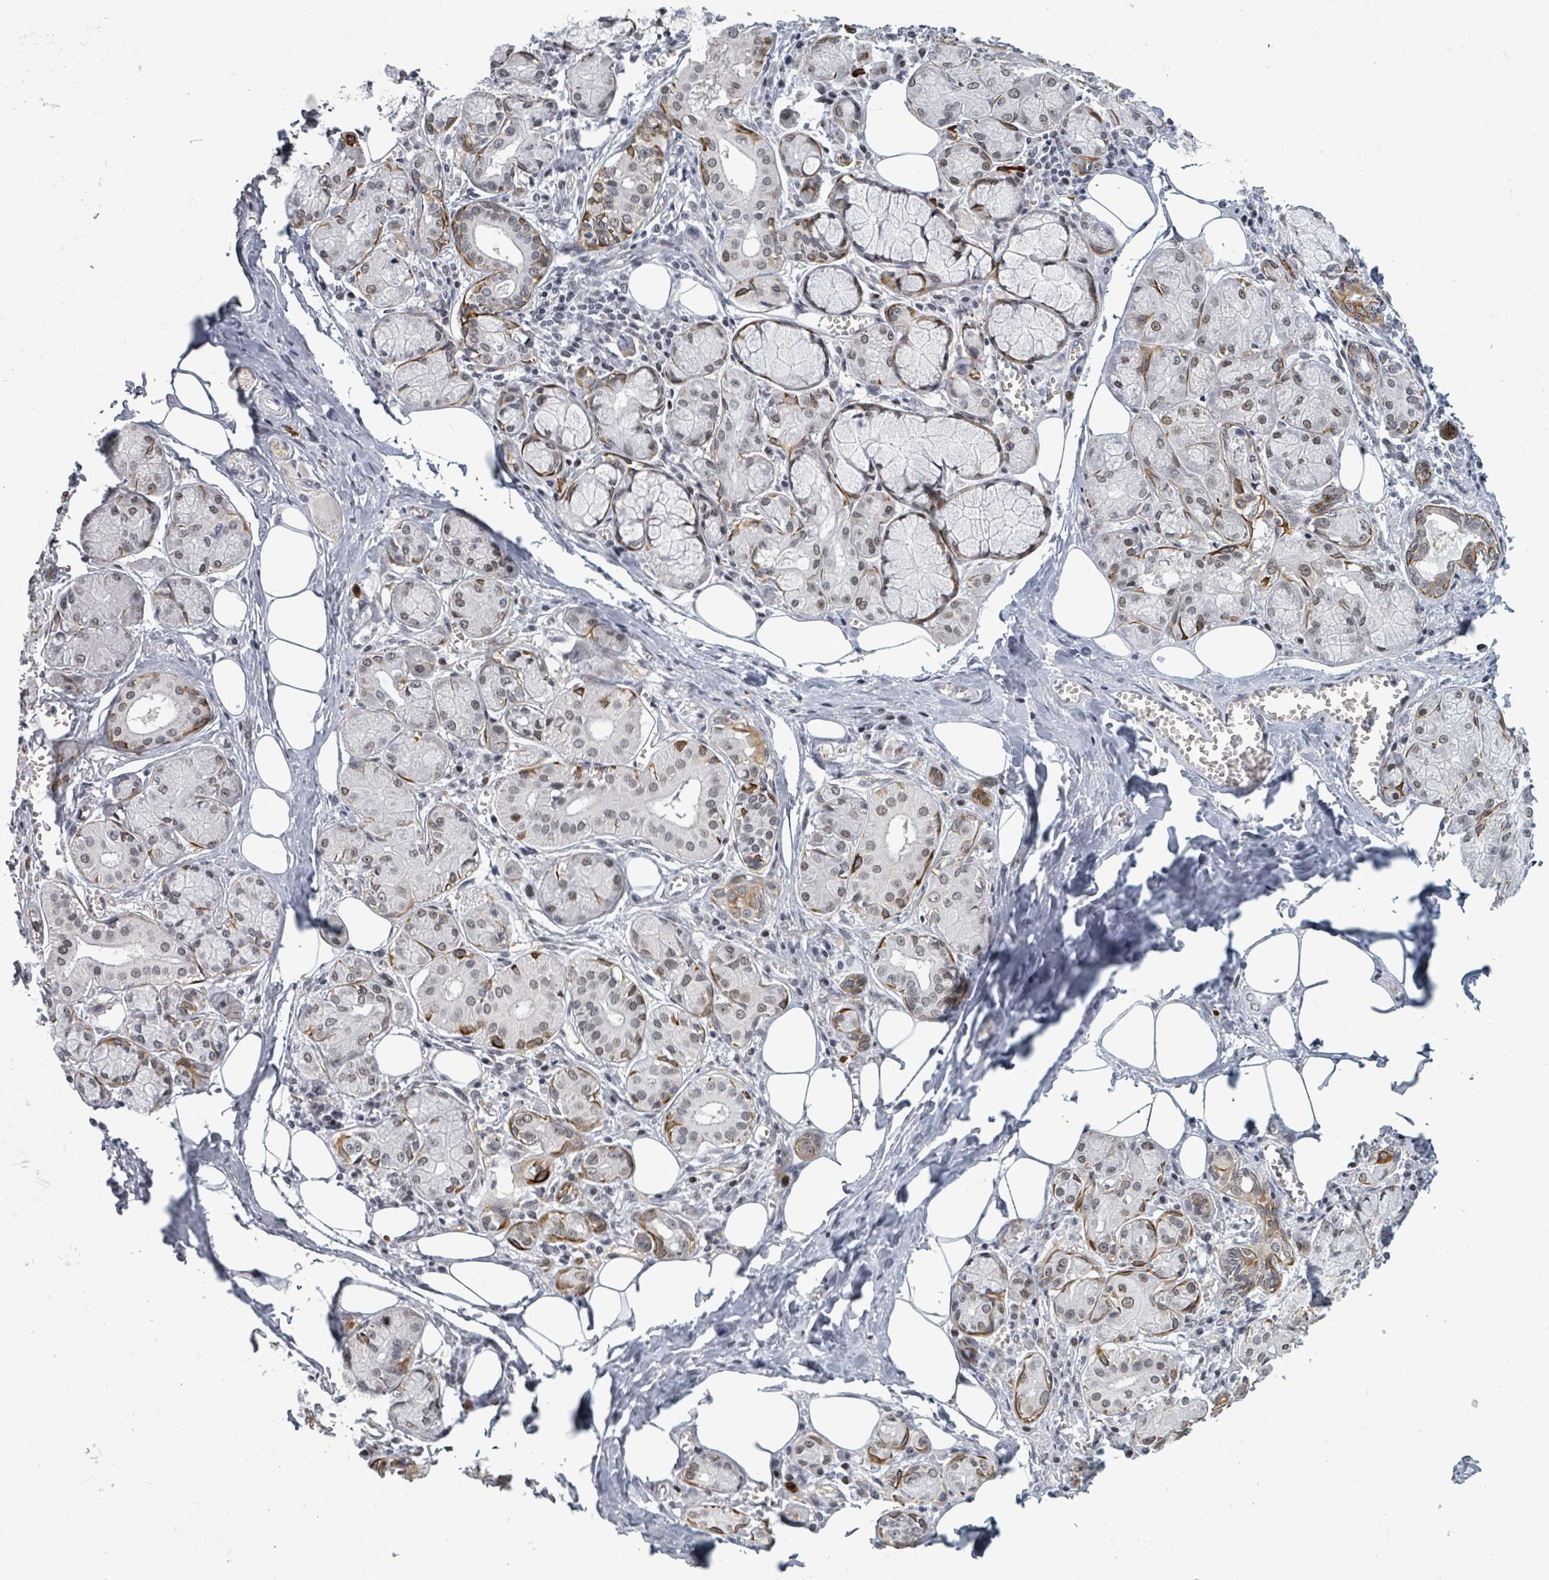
{"staining": {"intensity": "moderate", "quantity": "25%-75%", "location": "cytoplasmic/membranous,nuclear"}, "tissue": "salivary gland", "cell_type": "Glandular cells", "image_type": "normal", "snomed": [{"axis": "morphology", "description": "Normal tissue, NOS"}, {"axis": "topography", "description": "Salivary gland"}], "caption": "About 25%-75% of glandular cells in benign human salivary gland demonstrate moderate cytoplasmic/membranous,nuclear protein expression as visualized by brown immunohistochemical staining.", "gene": "BIVM", "patient": {"sex": "male", "age": 74}}